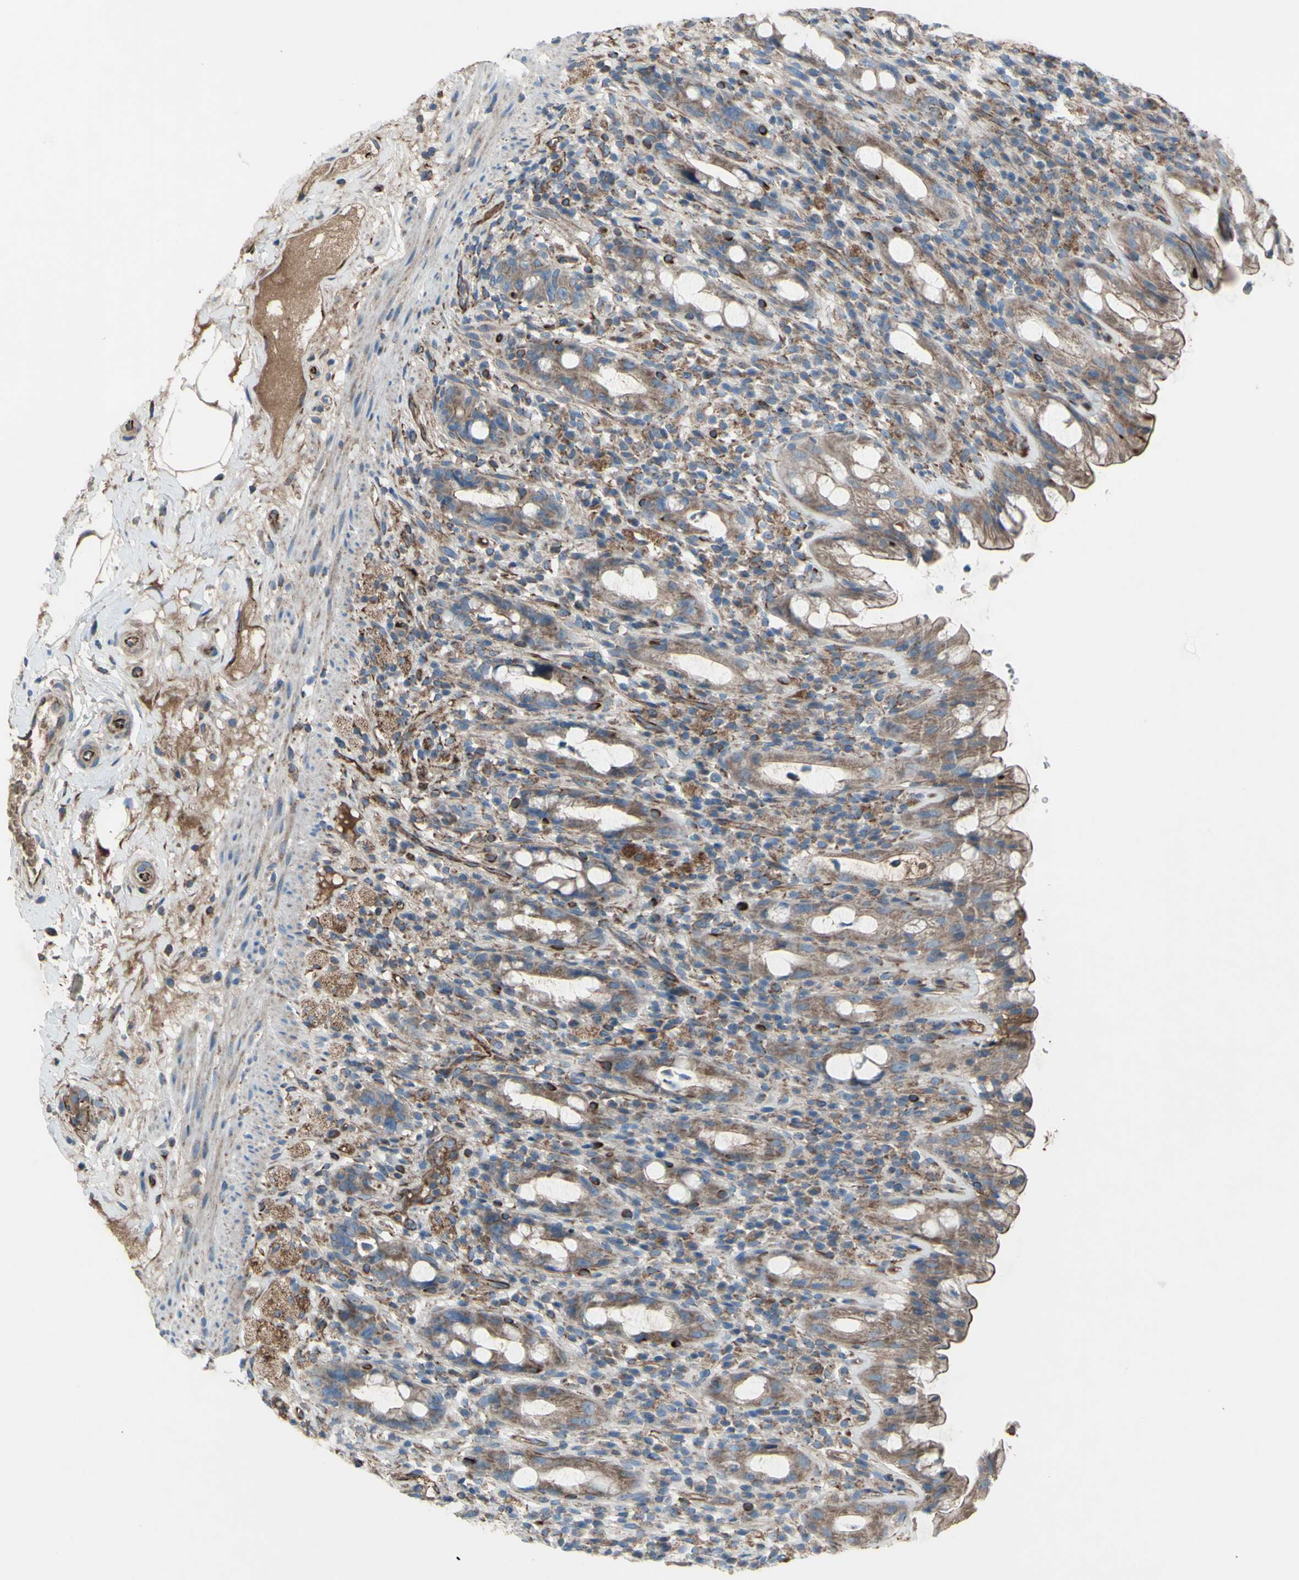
{"staining": {"intensity": "weak", "quantity": ">75%", "location": "cytoplasmic/membranous"}, "tissue": "rectum", "cell_type": "Glandular cells", "image_type": "normal", "snomed": [{"axis": "morphology", "description": "Normal tissue, NOS"}, {"axis": "topography", "description": "Rectum"}], "caption": "Protein staining displays weak cytoplasmic/membranous staining in approximately >75% of glandular cells in benign rectum.", "gene": "EMC7", "patient": {"sex": "male", "age": 44}}